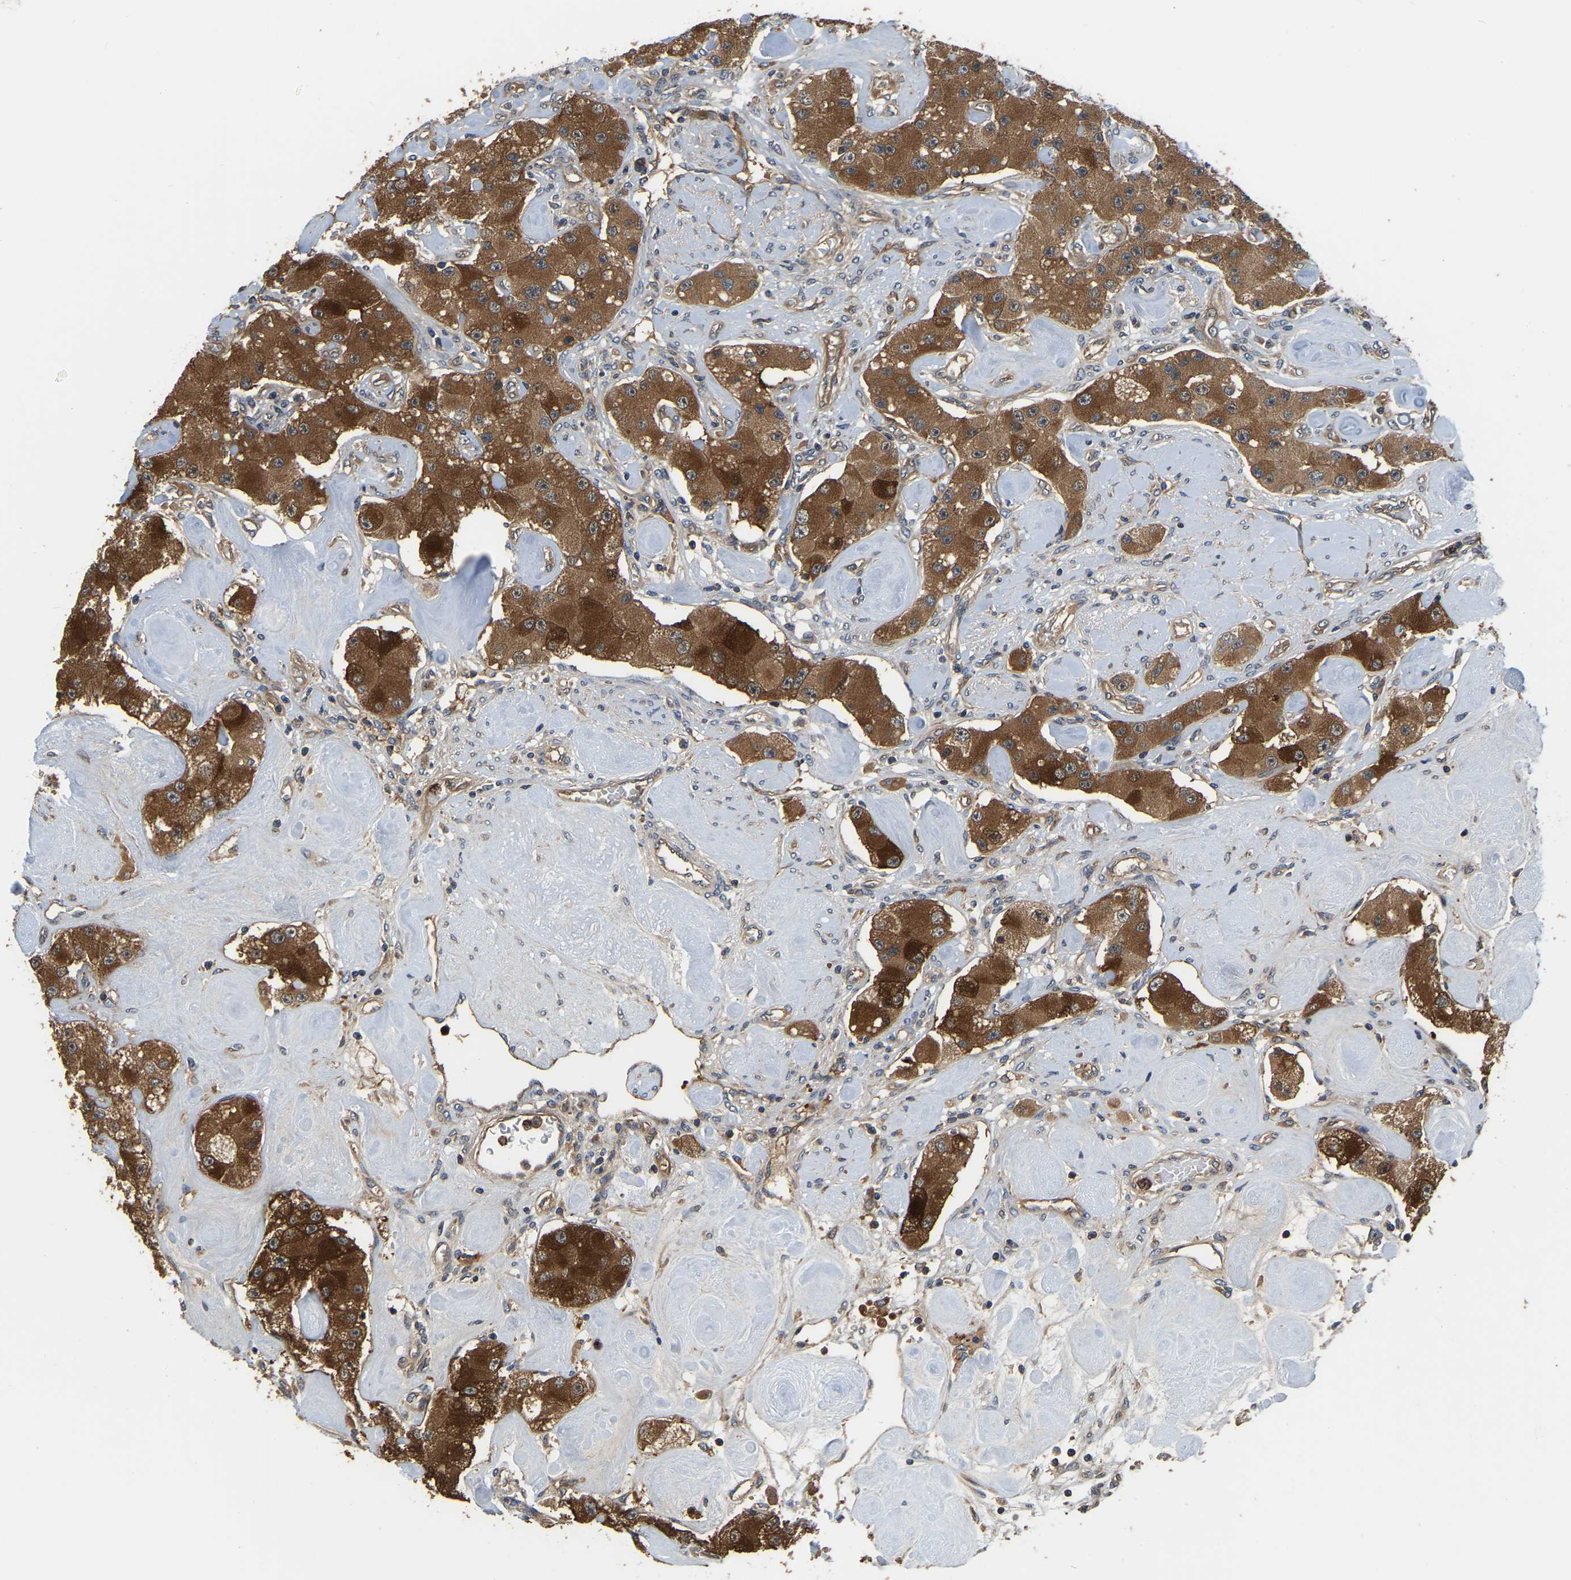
{"staining": {"intensity": "strong", "quantity": ">75%", "location": "cytoplasmic/membranous"}, "tissue": "carcinoid", "cell_type": "Tumor cells", "image_type": "cancer", "snomed": [{"axis": "morphology", "description": "Carcinoid, malignant, NOS"}, {"axis": "topography", "description": "Pancreas"}], "caption": "This histopathology image exhibits malignant carcinoid stained with IHC to label a protein in brown. The cytoplasmic/membranous of tumor cells show strong positivity for the protein. Nuclei are counter-stained blue.", "gene": "GARS1", "patient": {"sex": "male", "age": 41}}